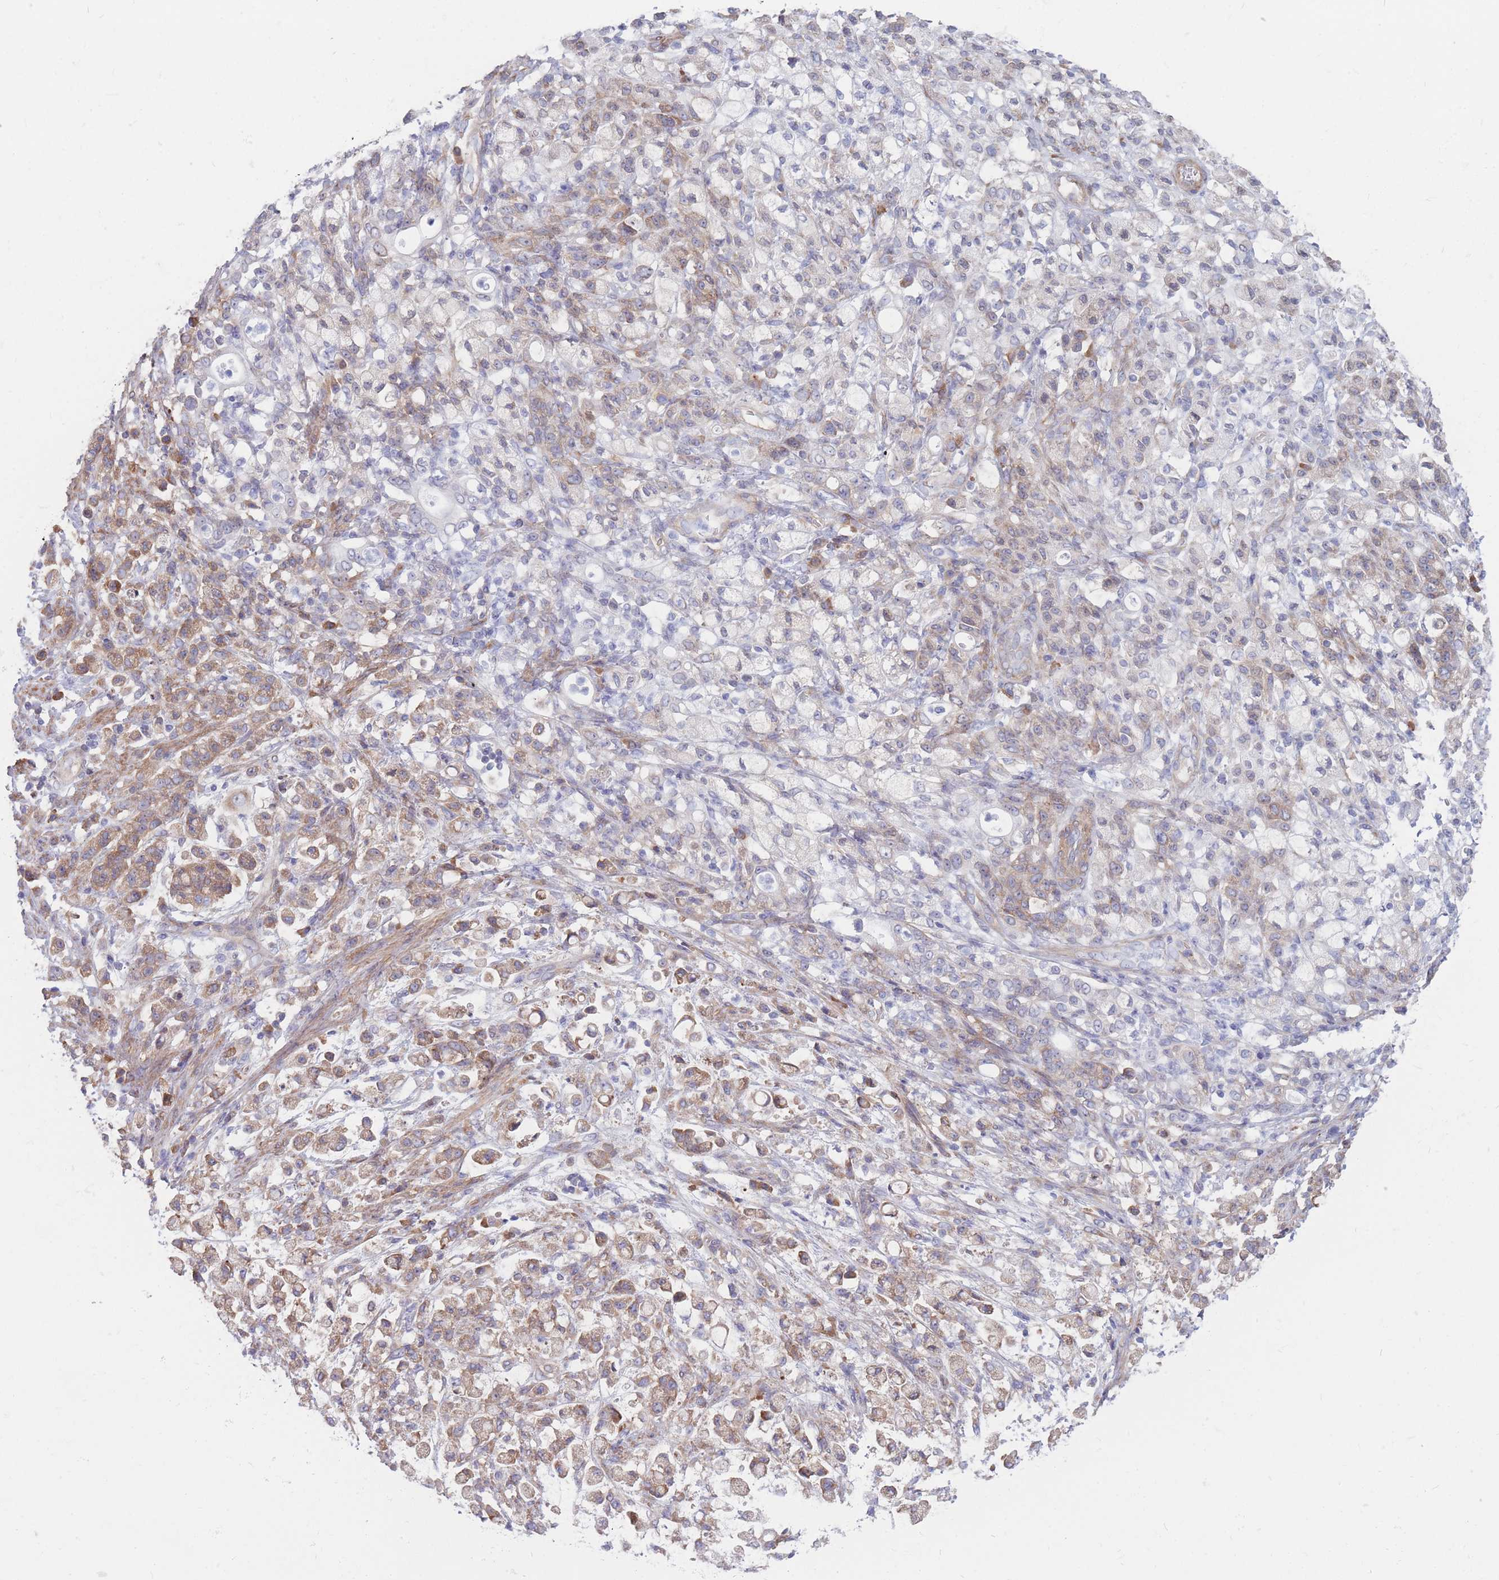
{"staining": {"intensity": "moderate", "quantity": "25%-75%", "location": "cytoplasmic/membranous"}, "tissue": "stomach cancer", "cell_type": "Tumor cells", "image_type": "cancer", "snomed": [{"axis": "morphology", "description": "Adenocarcinoma, NOS"}, {"axis": "topography", "description": "Stomach"}], "caption": "This is a photomicrograph of immunohistochemistry (IHC) staining of stomach cancer, which shows moderate expression in the cytoplasmic/membranous of tumor cells.", "gene": "RPL8", "patient": {"sex": "female", "age": 60}}